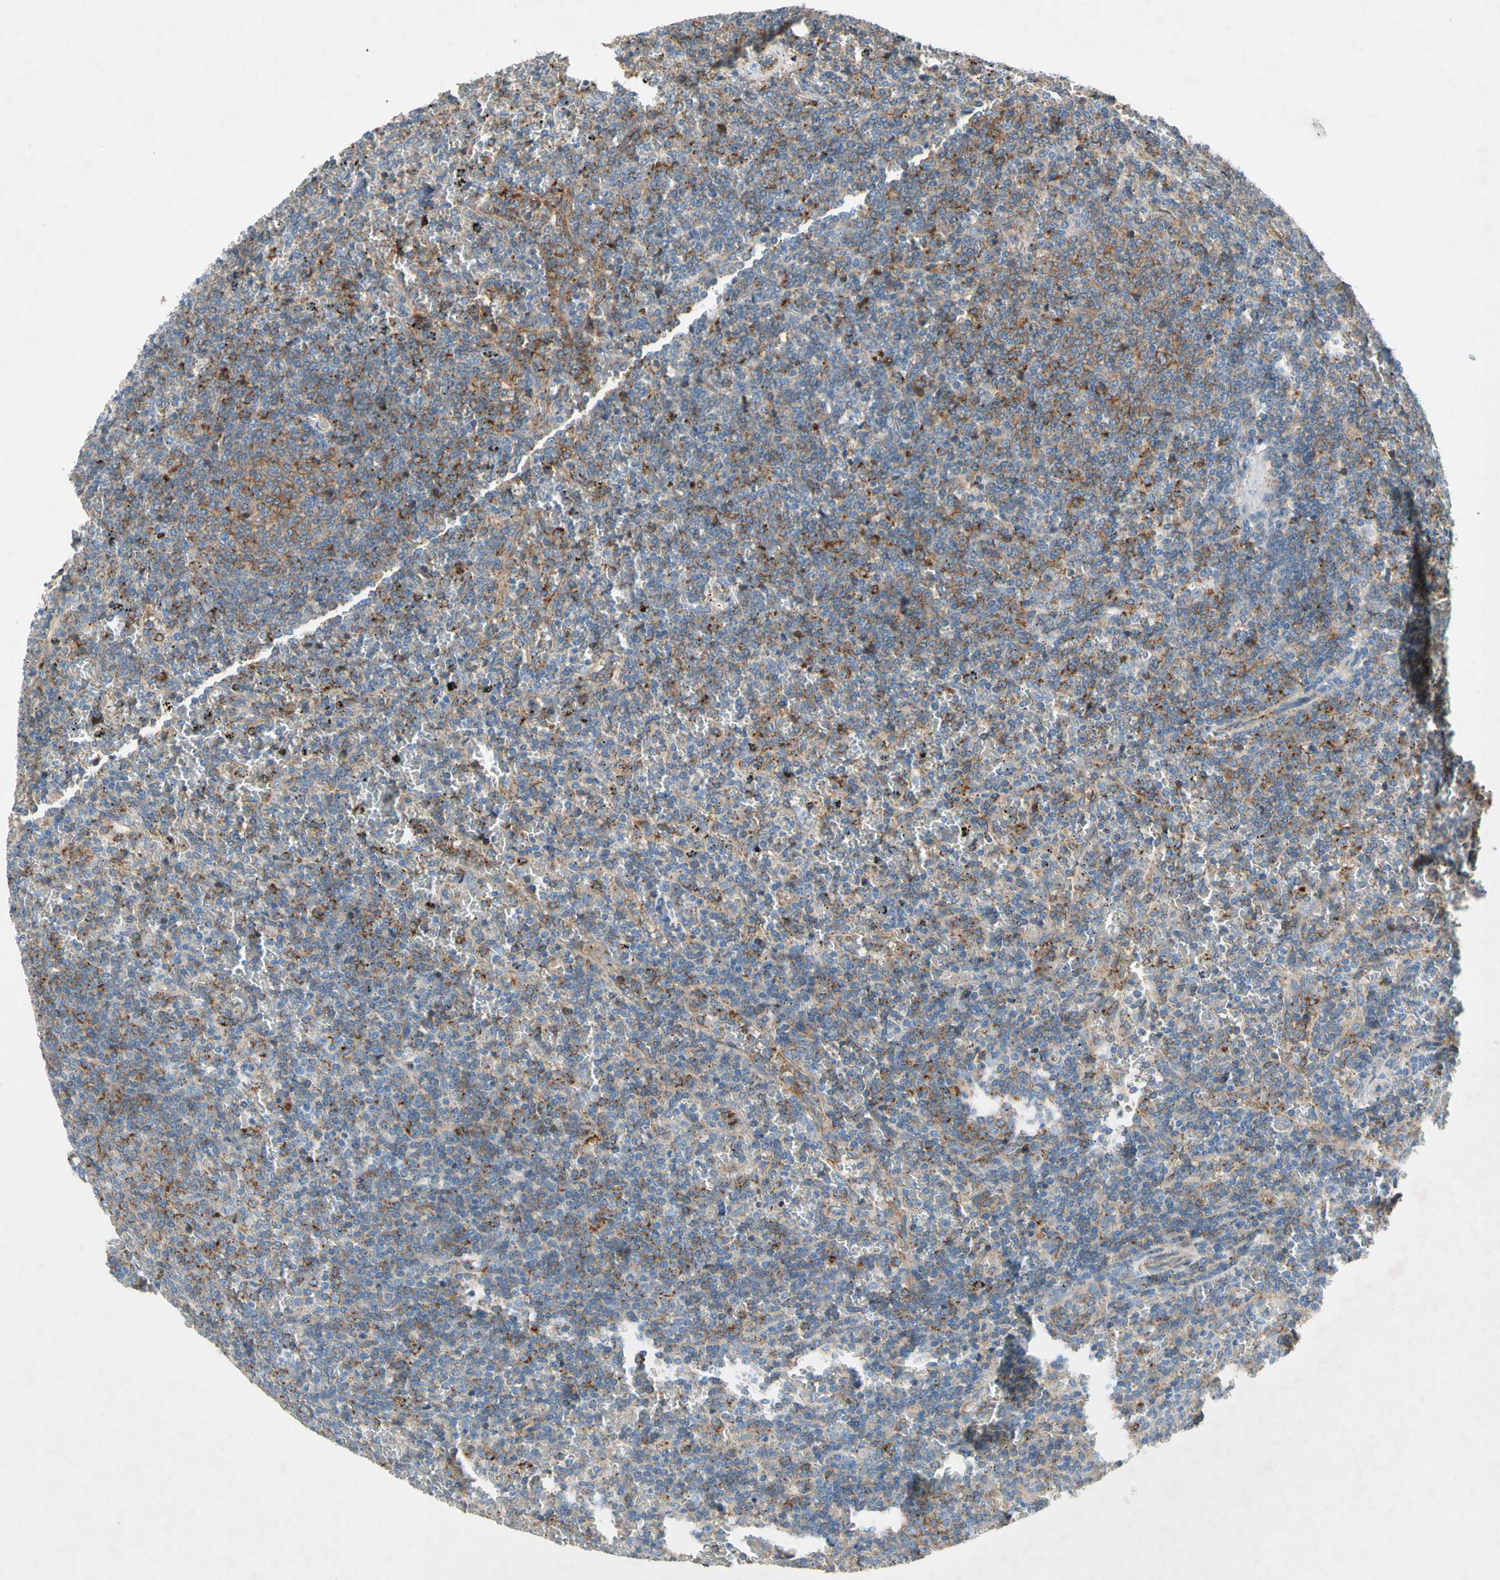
{"staining": {"intensity": "strong", "quantity": "<25%", "location": "cytoplasmic/membranous"}, "tissue": "lymphoma", "cell_type": "Tumor cells", "image_type": "cancer", "snomed": [{"axis": "morphology", "description": "Malignant lymphoma, non-Hodgkin's type, Low grade"}, {"axis": "topography", "description": "Spleen"}], "caption": "Human malignant lymphoma, non-Hodgkin's type (low-grade) stained with a brown dye reveals strong cytoplasmic/membranous positive staining in about <25% of tumor cells.", "gene": "NDFIP2", "patient": {"sex": "female", "age": 77}}